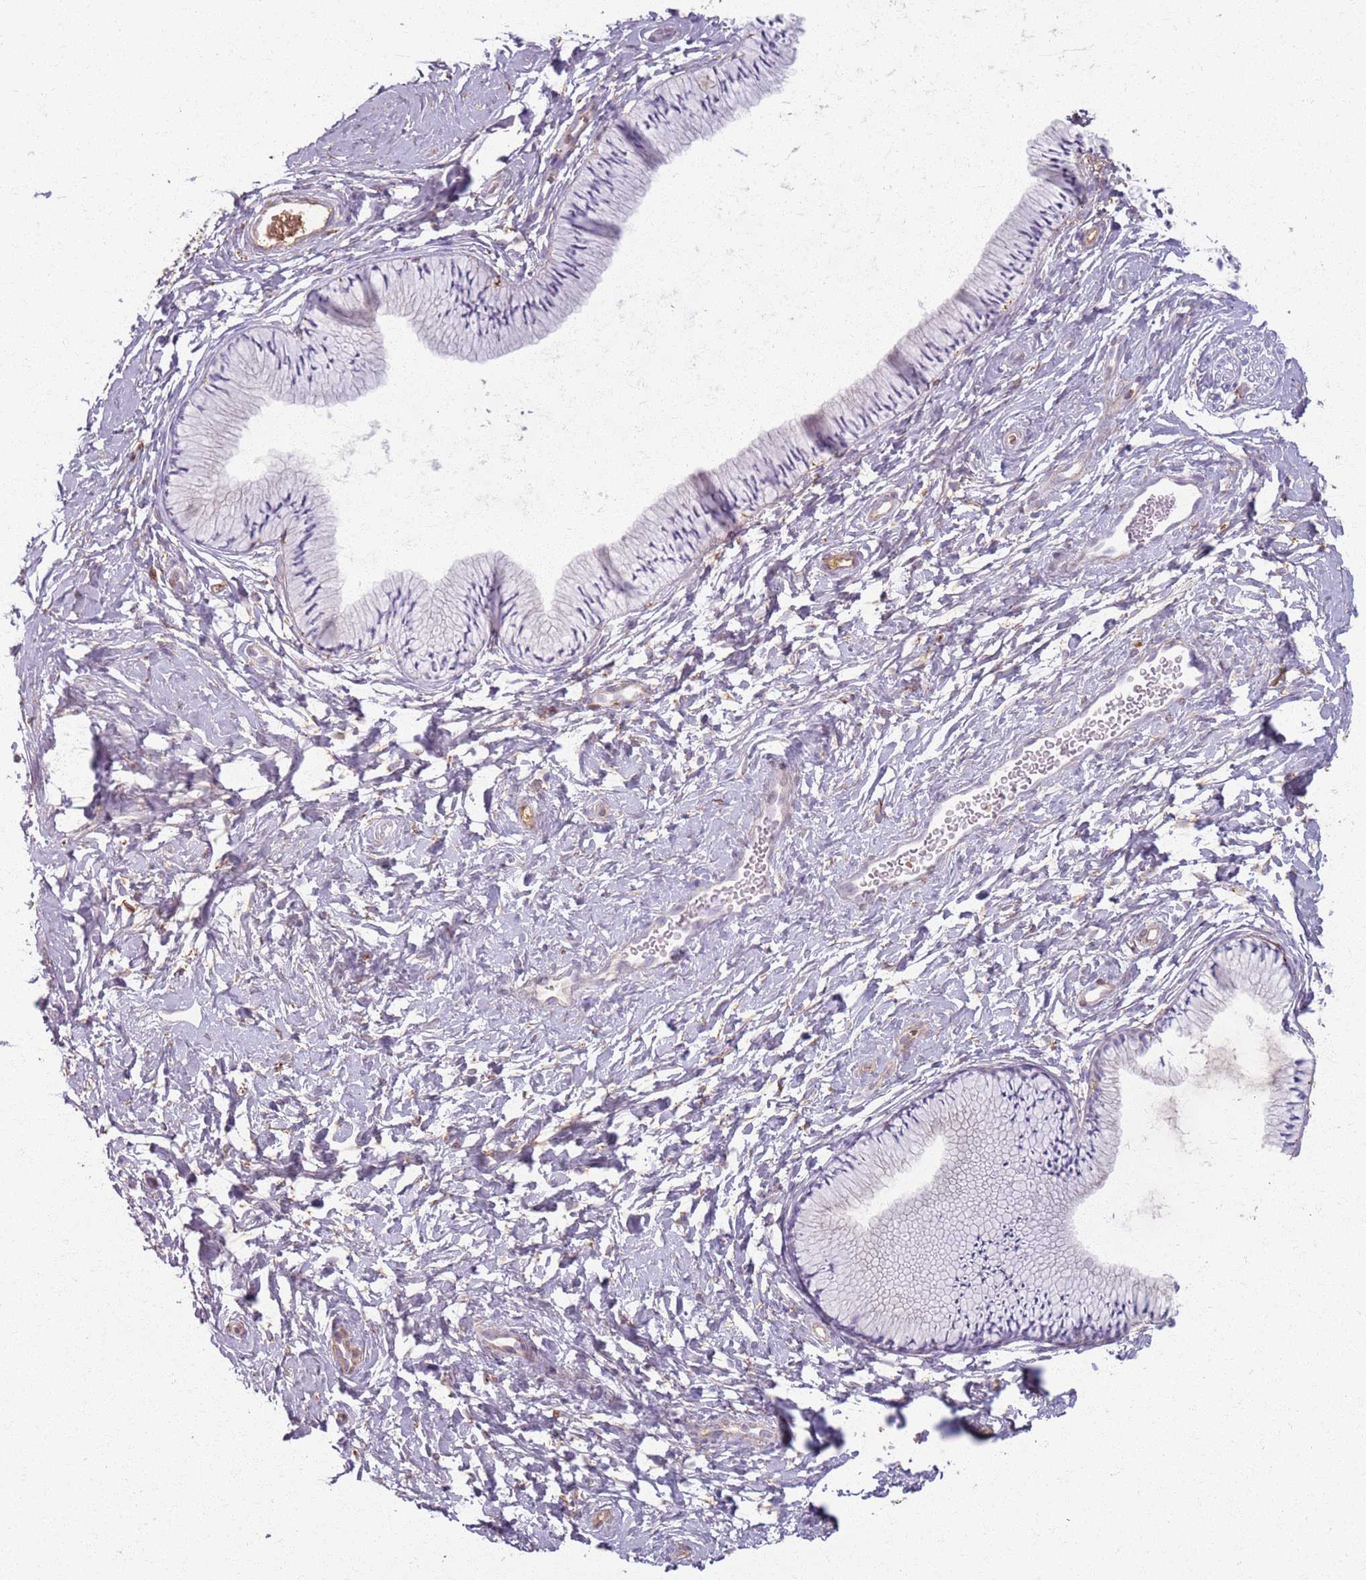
{"staining": {"intensity": "negative", "quantity": "none", "location": "none"}, "tissue": "cervix", "cell_type": "Glandular cells", "image_type": "normal", "snomed": [{"axis": "morphology", "description": "Normal tissue, NOS"}, {"axis": "topography", "description": "Cervix"}], "caption": "Immunohistochemistry (IHC) of normal human cervix shows no positivity in glandular cells. The staining was performed using DAB to visualize the protein expression in brown, while the nuclei were stained in blue with hematoxylin (Magnification: 20x).", "gene": "COLGALT1", "patient": {"sex": "female", "age": 33}}